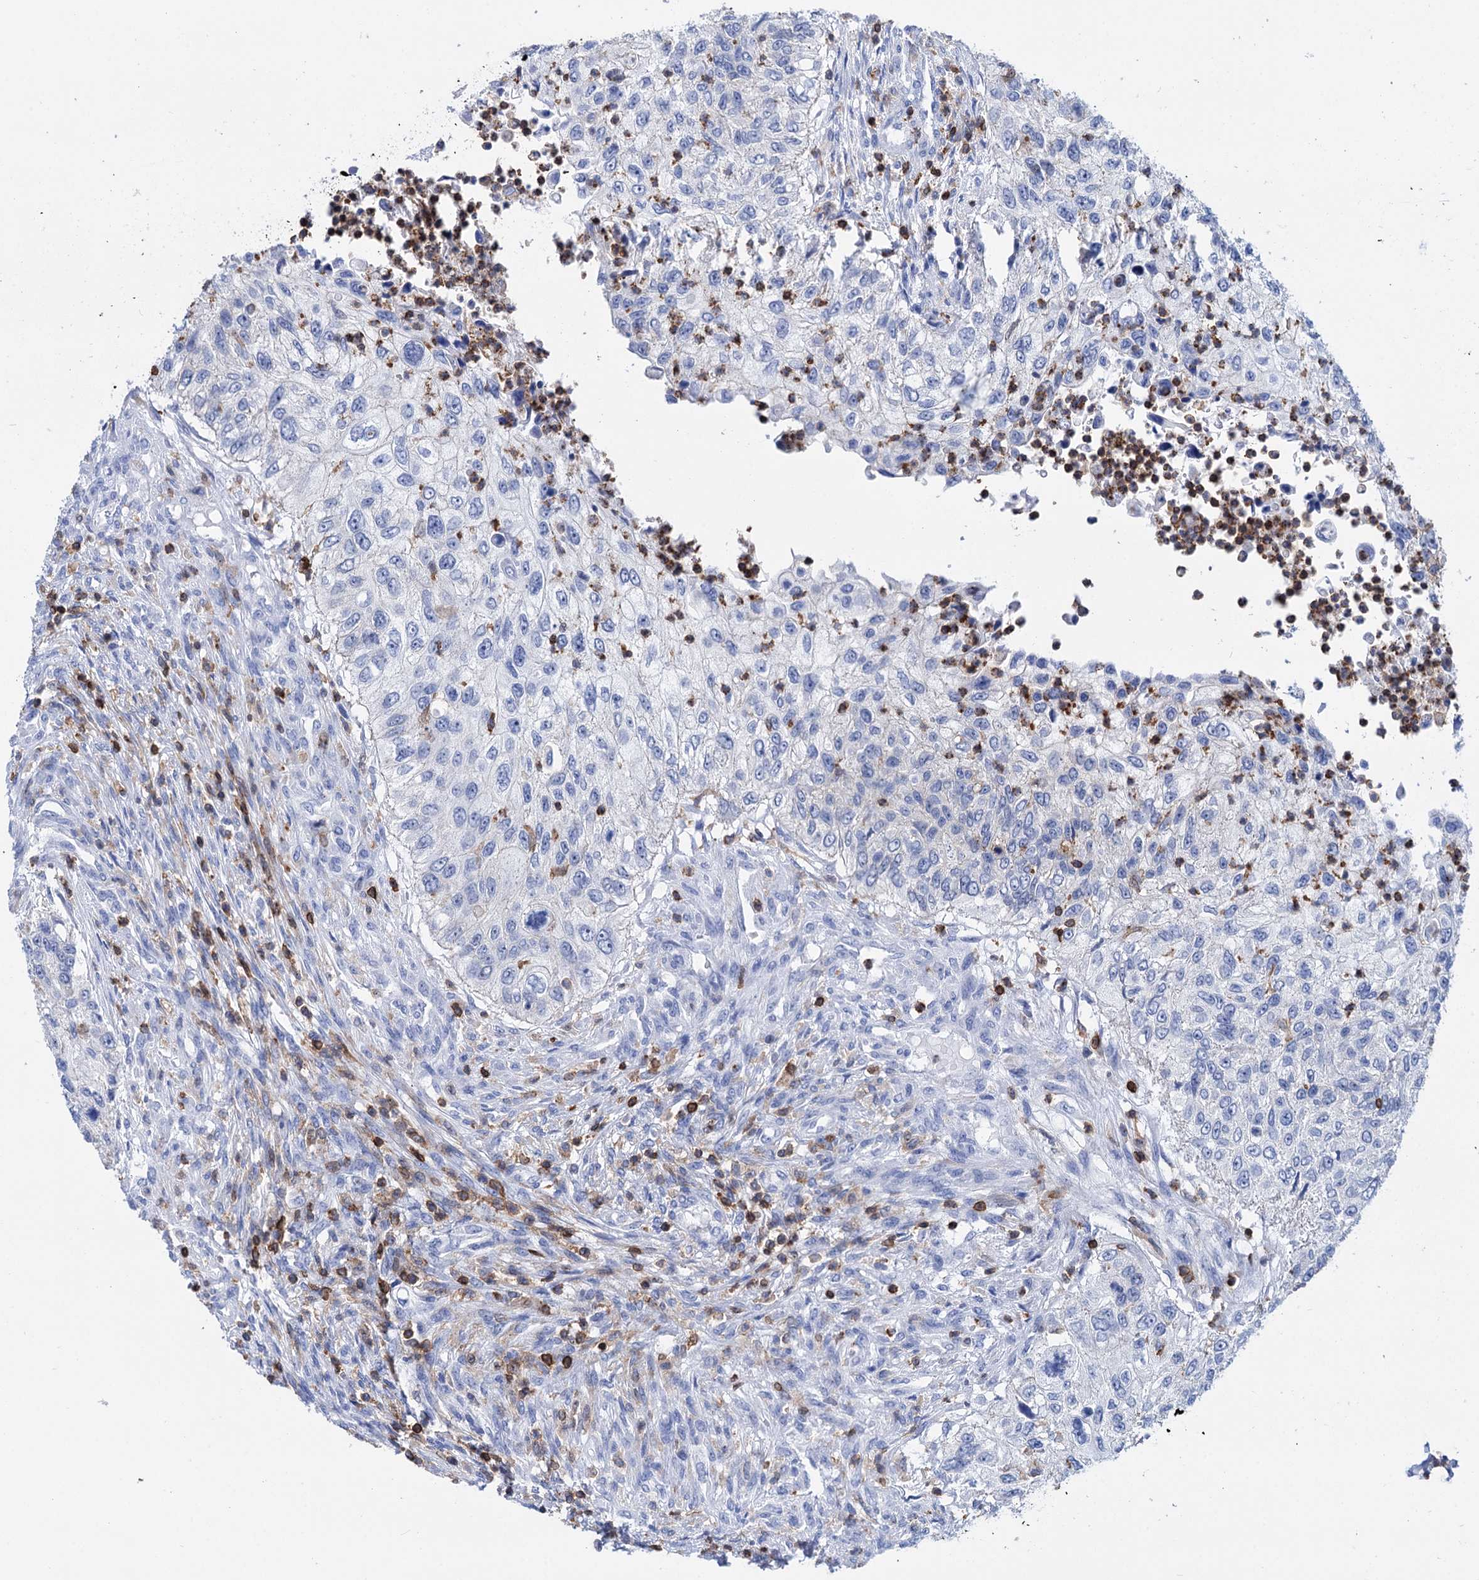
{"staining": {"intensity": "negative", "quantity": "none", "location": "none"}, "tissue": "urothelial cancer", "cell_type": "Tumor cells", "image_type": "cancer", "snomed": [{"axis": "morphology", "description": "Urothelial carcinoma, High grade"}, {"axis": "topography", "description": "Urinary bladder"}], "caption": "An immunohistochemistry (IHC) histopathology image of urothelial cancer is shown. There is no staining in tumor cells of urothelial cancer.", "gene": "DEF6", "patient": {"sex": "female", "age": 60}}